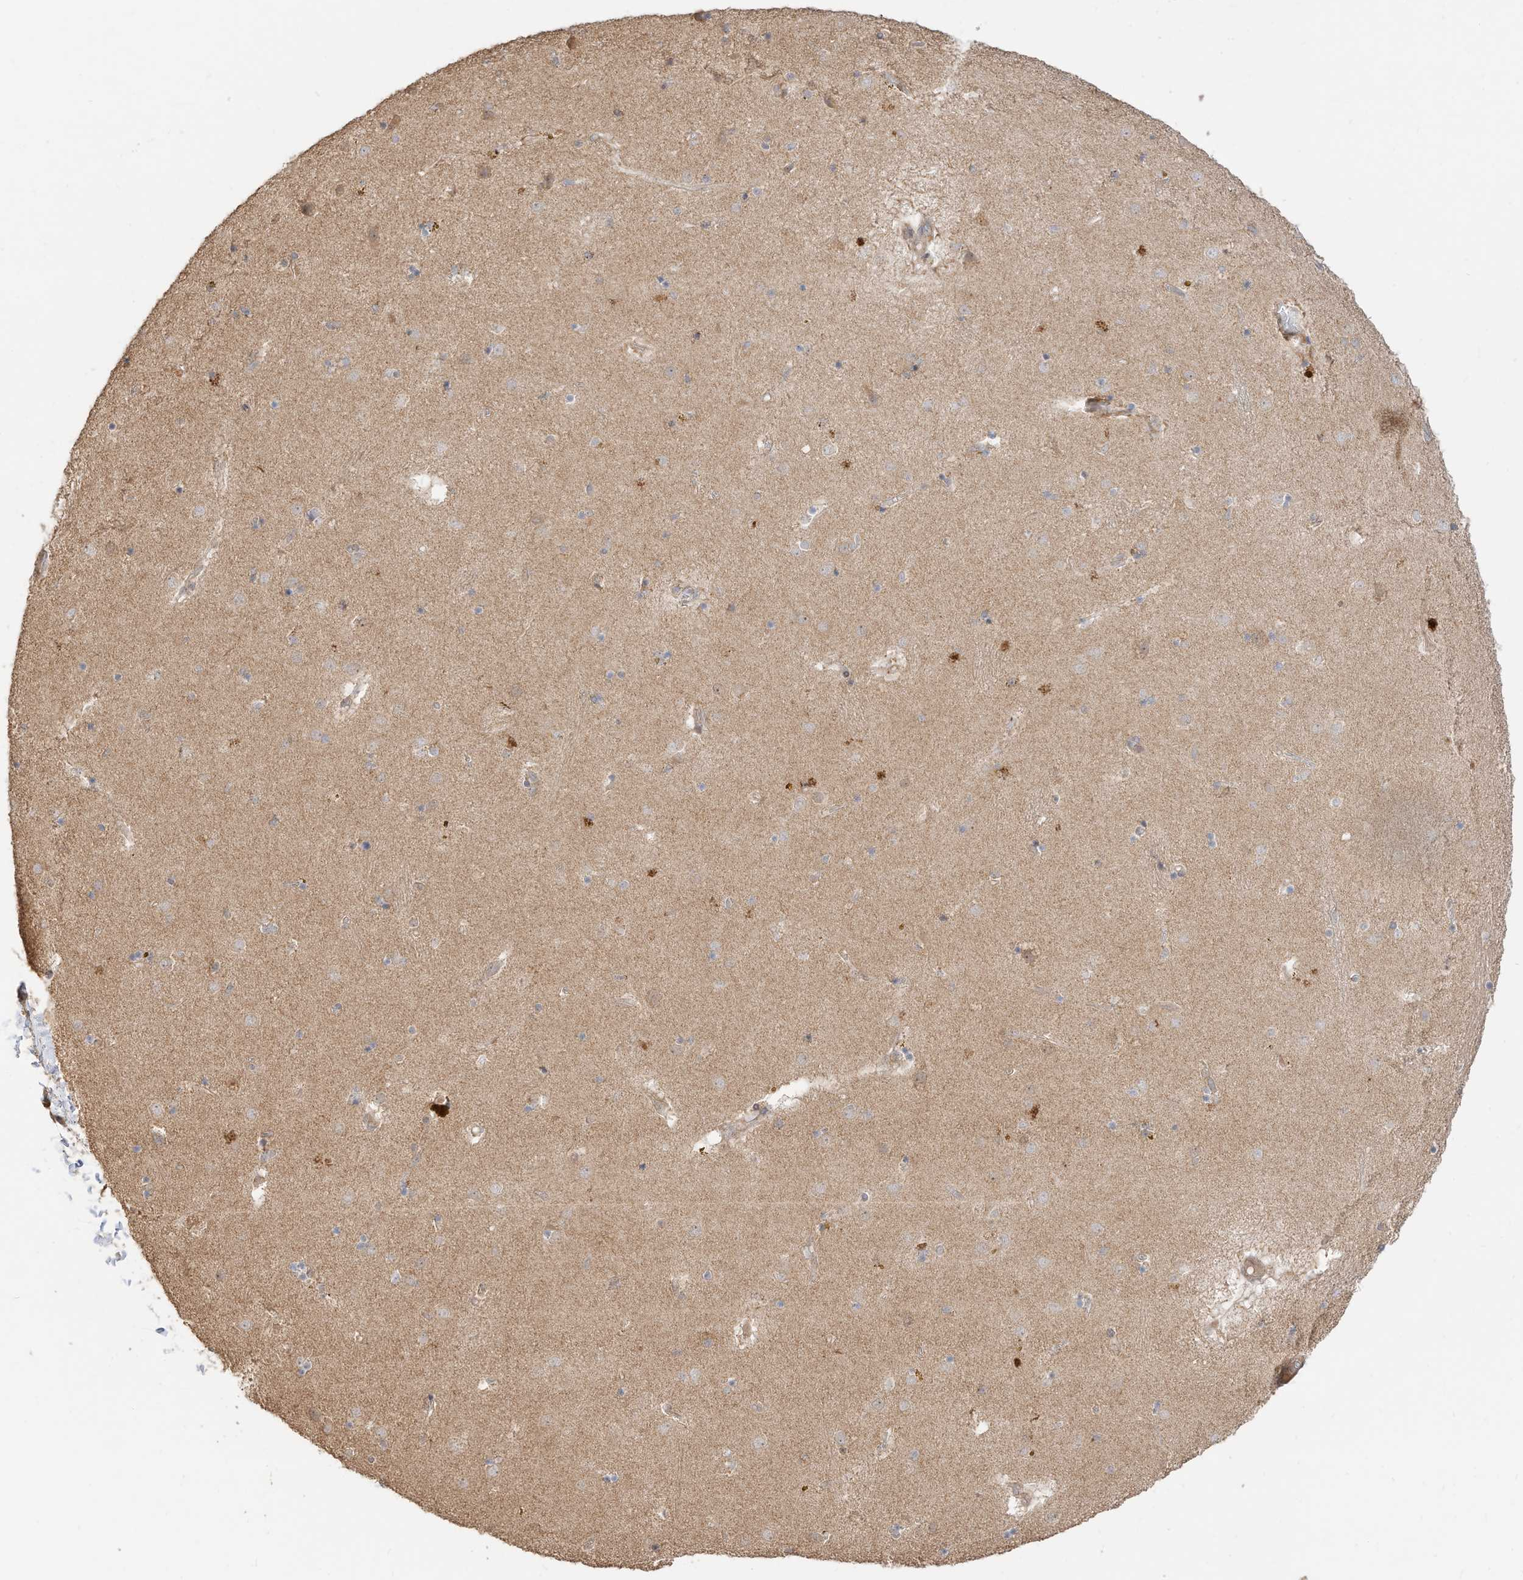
{"staining": {"intensity": "moderate", "quantity": "<25%", "location": "cytoplasmic/membranous"}, "tissue": "caudate", "cell_type": "Glial cells", "image_type": "normal", "snomed": [{"axis": "morphology", "description": "Normal tissue, NOS"}, {"axis": "topography", "description": "Lateral ventricle wall"}], "caption": "Immunohistochemistry (IHC) staining of normal caudate, which demonstrates low levels of moderate cytoplasmic/membranous staining in about <25% of glial cells indicating moderate cytoplasmic/membranous protein staining. The staining was performed using DAB (3,3'-diaminobenzidine) (brown) for protein detection and nuclei were counterstained in hematoxylin (blue).", "gene": "CAGE1", "patient": {"sex": "male", "age": 70}}